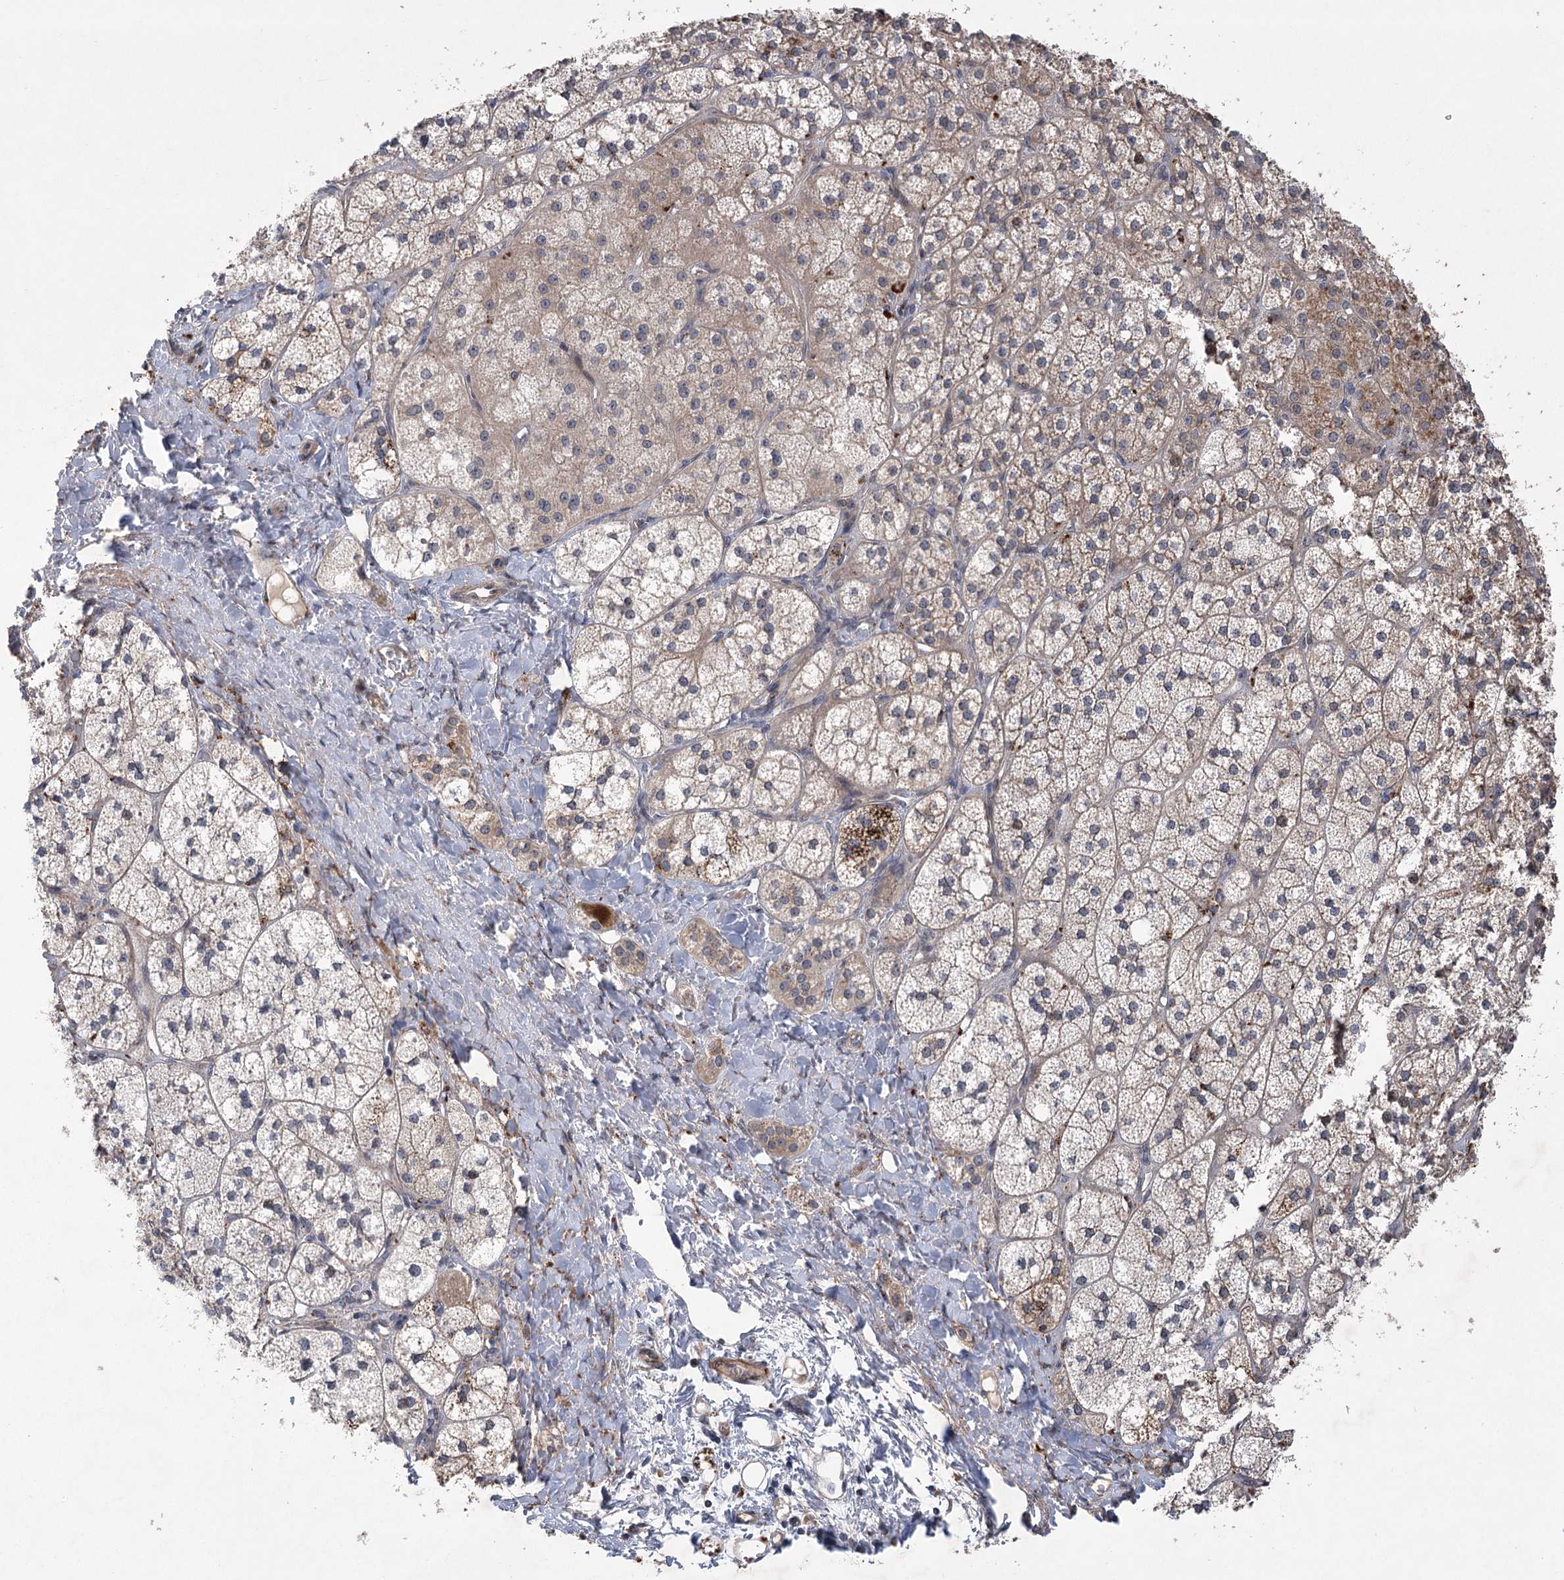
{"staining": {"intensity": "moderate", "quantity": "25%-75%", "location": "cytoplasmic/membranous"}, "tissue": "adrenal gland", "cell_type": "Glandular cells", "image_type": "normal", "snomed": [{"axis": "morphology", "description": "Normal tissue, NOS"}, {"axis": "topography", "description": "Adrenal gland"}], "caption": "Immunohistochemical staining of benign adrenal gland shows moderate cytoplasmic/membranous protein expression in about 25%-75% of glandular cells. (Stains: DAB in brown, nuclei in blue, Microscopy: brightfield microscopy at high magnification).", "gene": "METTL24", "patient": {"sex": "male", "age": 61}}